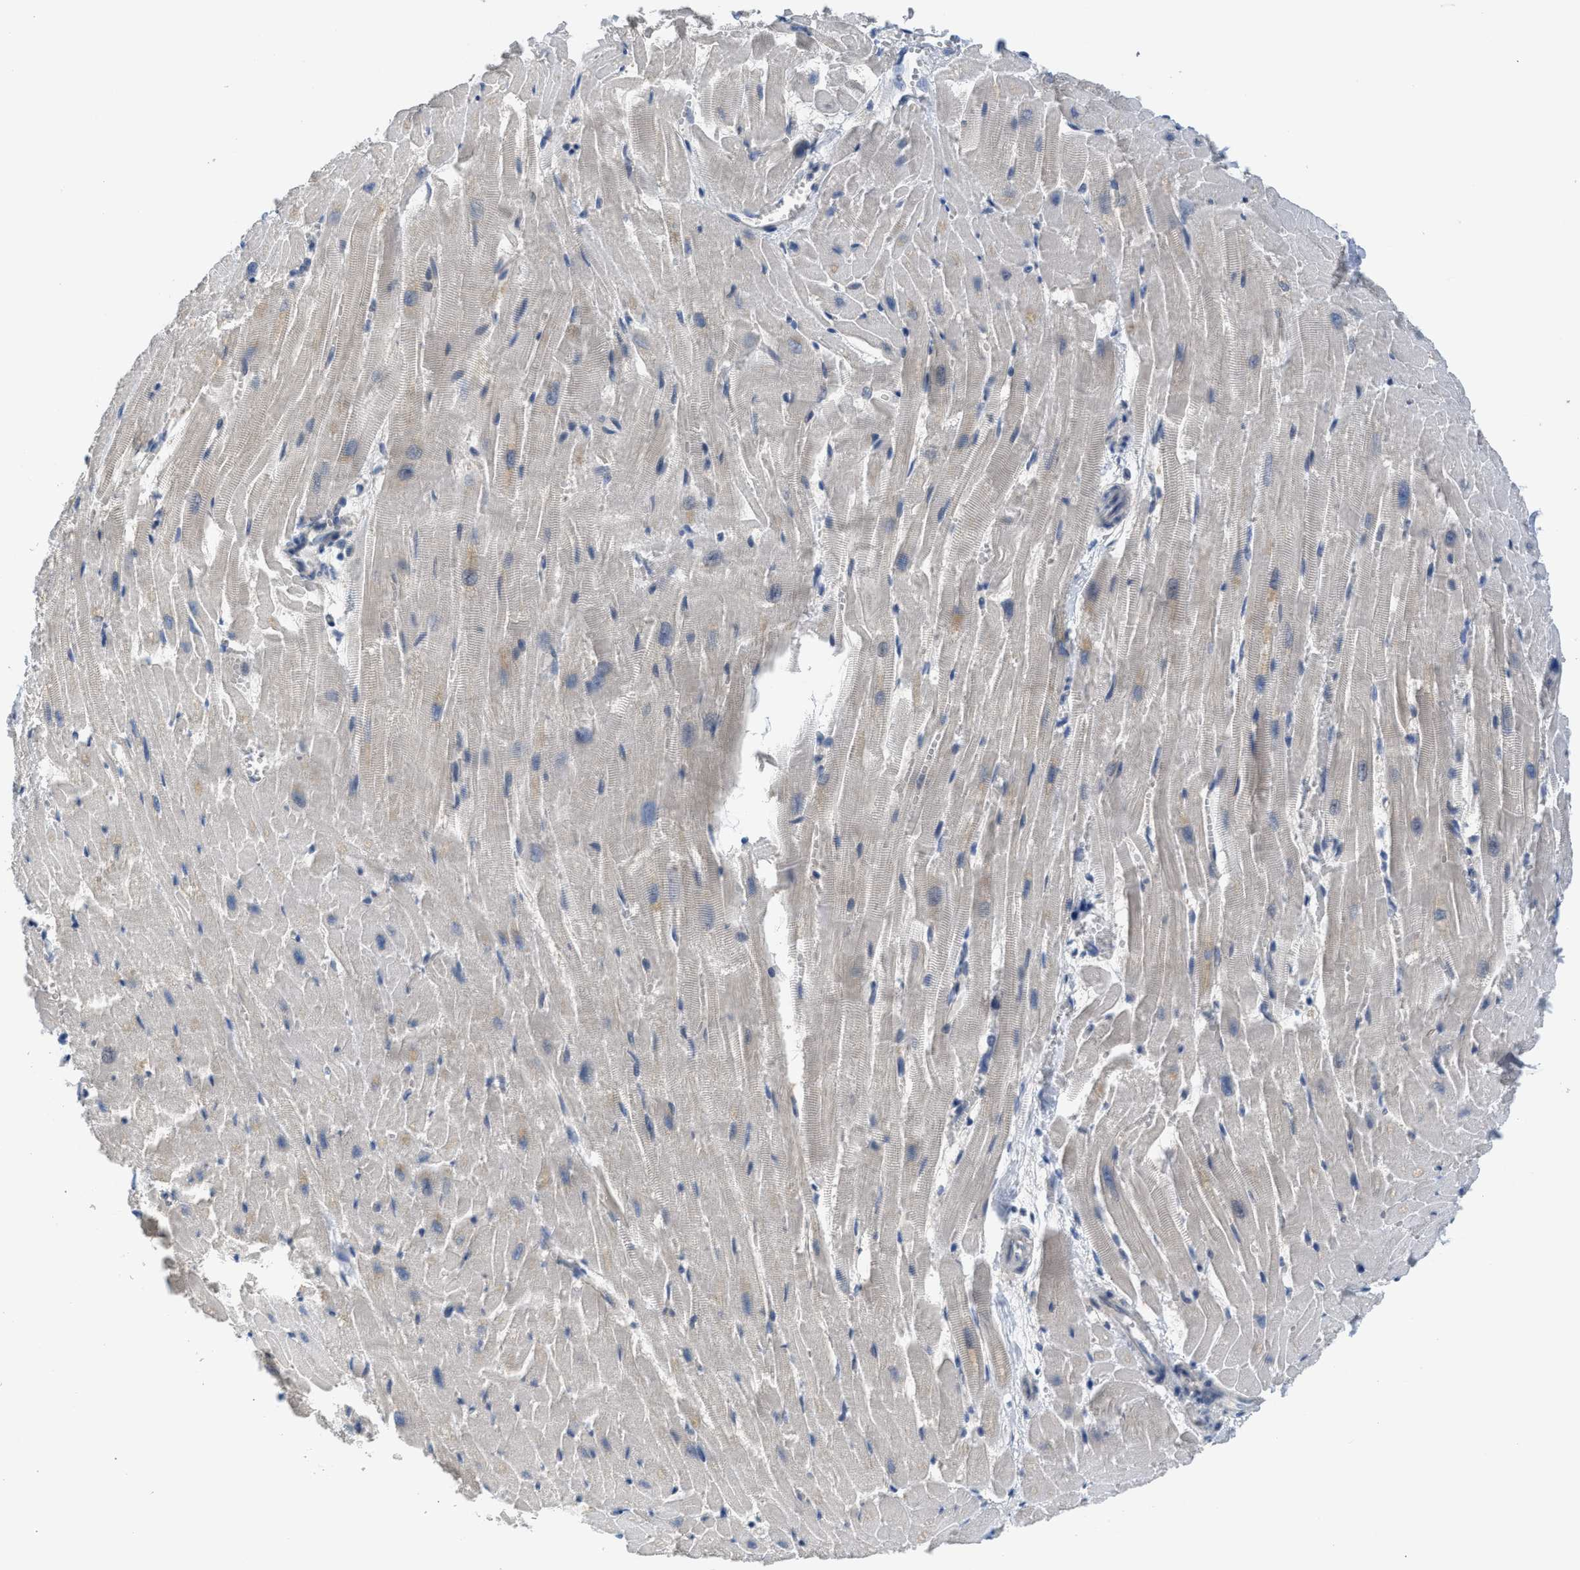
{"staining": {"intensity": "negative", "quantity": "none", "location": "none"}, "tissue": "heart muscle", "cell_type": "Cardiomyocytes", "image_type": "normal", "snomed": [{"axis": "morphology", "description": "Normal tissue, NOS"}, {"axis": "topography", "description": "Heart"}], "caption": "Image shows no protein staining in cardiomyocytes of benign heart muscle. Nuclei are stained in blue.", "gene": "TNFAIP1", "patient": {"sex": "female", "age": 19}}